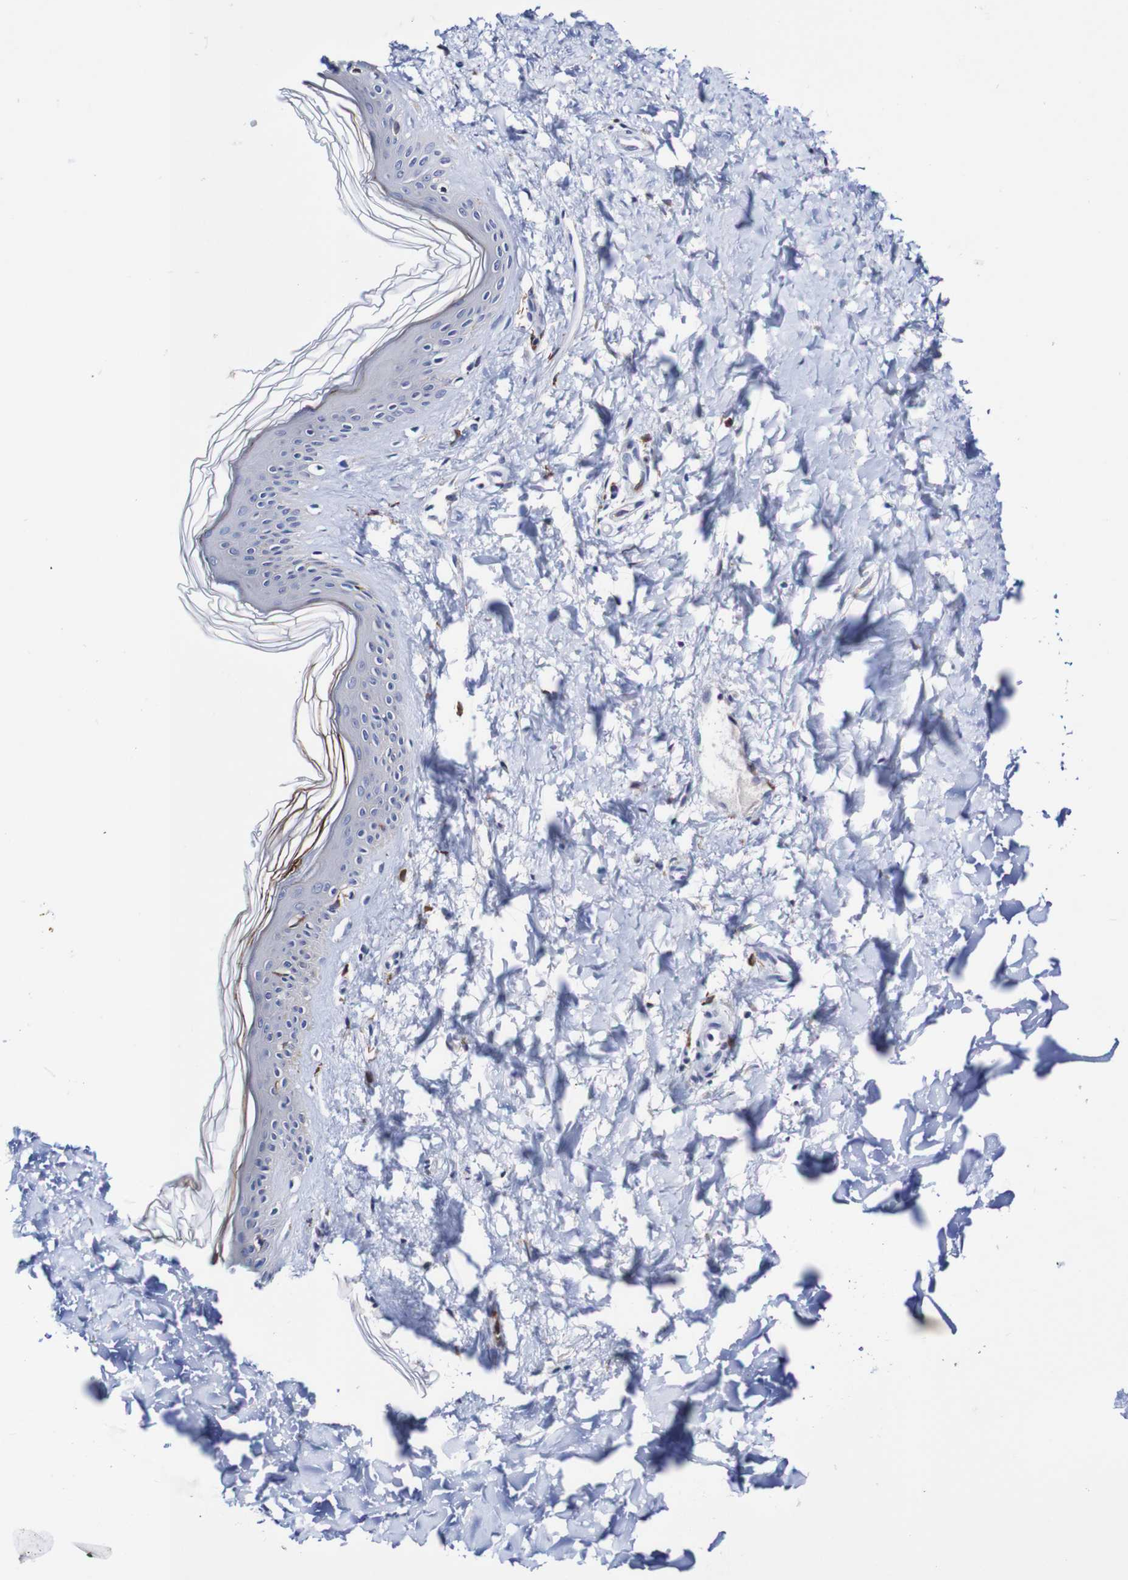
{"staining": {"intensity": "negative", "quantity": "none", "location": "none"}, "tissue": "skin", "cell_type": "Fibroblasts", "image_type": "normal", "snomed": [{"axis": "morphology", "description": "Normal tissue, NOS"}, {"axis": "topography", "description": "Skin"}], "caption": "This image is of benign skin stained with immunohistochemistry (IHC) to label a protein in brown with the nuclei are counter-stained blue. There is no staining in fibroblasts. Brightfield microscopy of immunohistochemistry (IHC) stained with DAB (3,3'-diaminobenzidine) (brown) and hematoxylin (blue), captured at high magnification.", "gene": "SEZ6", "patient": {"sex": "female", "age": 41}}